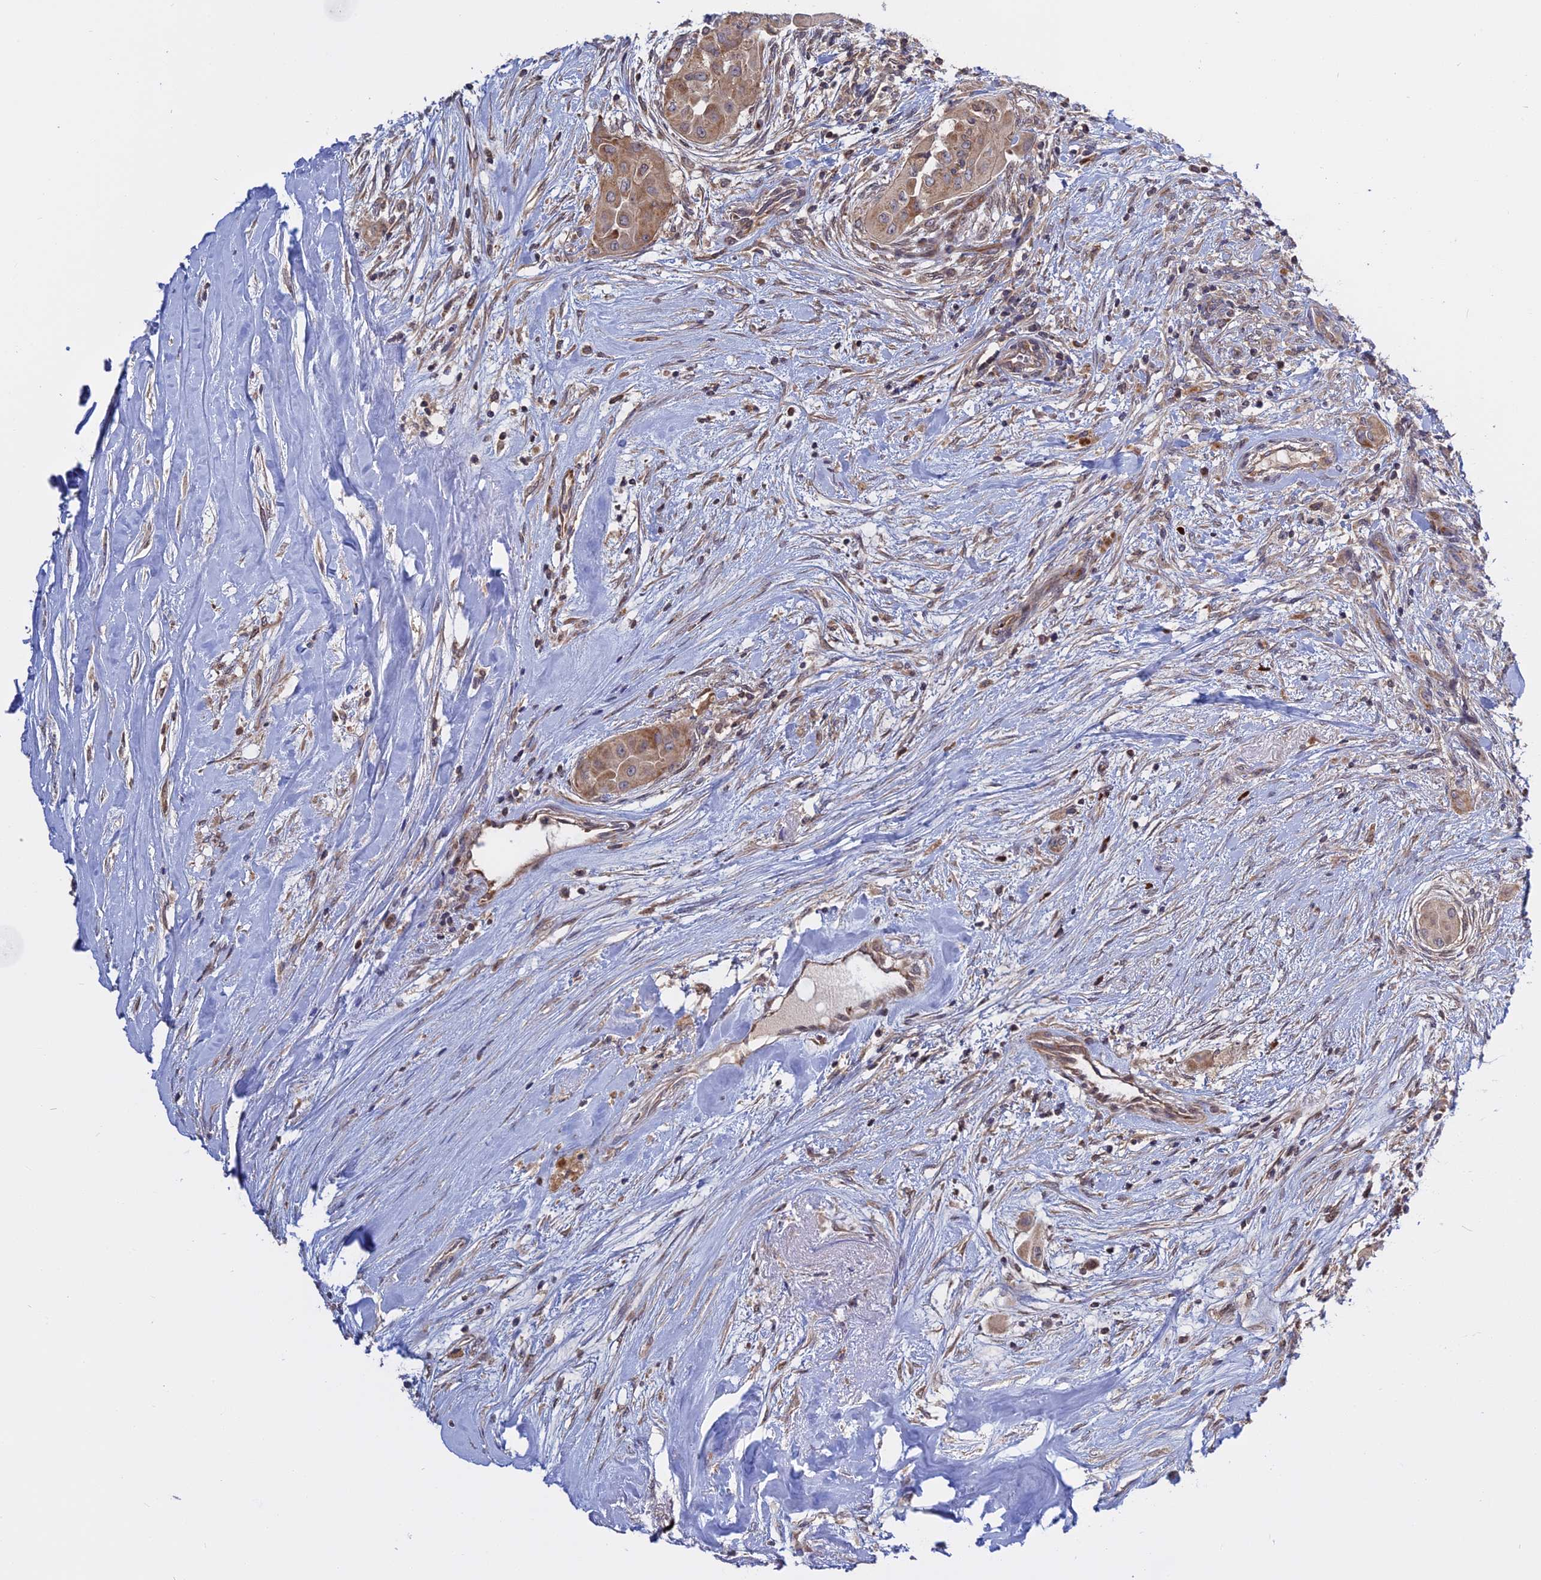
{"staining": {"intensity": "moderate", "quantity": ">75%", "location": "cytoplasmic/membranous"}, "tissue": "thyroid cancer", "cell_type": "Tumor cells", "image_type": "cancer", "snomed": [{"axis": "morphology", "description": "Papillary adenocarcinoma, NOS"}, {"axis": "topography", "description": "Thyroid gland"}], "caption": "Protein staining of thyroid cancer (papillary adenocarcinoma) tissue demonstrates moderate cytoplasmic/membranous staining in approximately >75% of tumor cells.", "gene": "IL21R", "patient": {"sex": "female", "age": 59}}